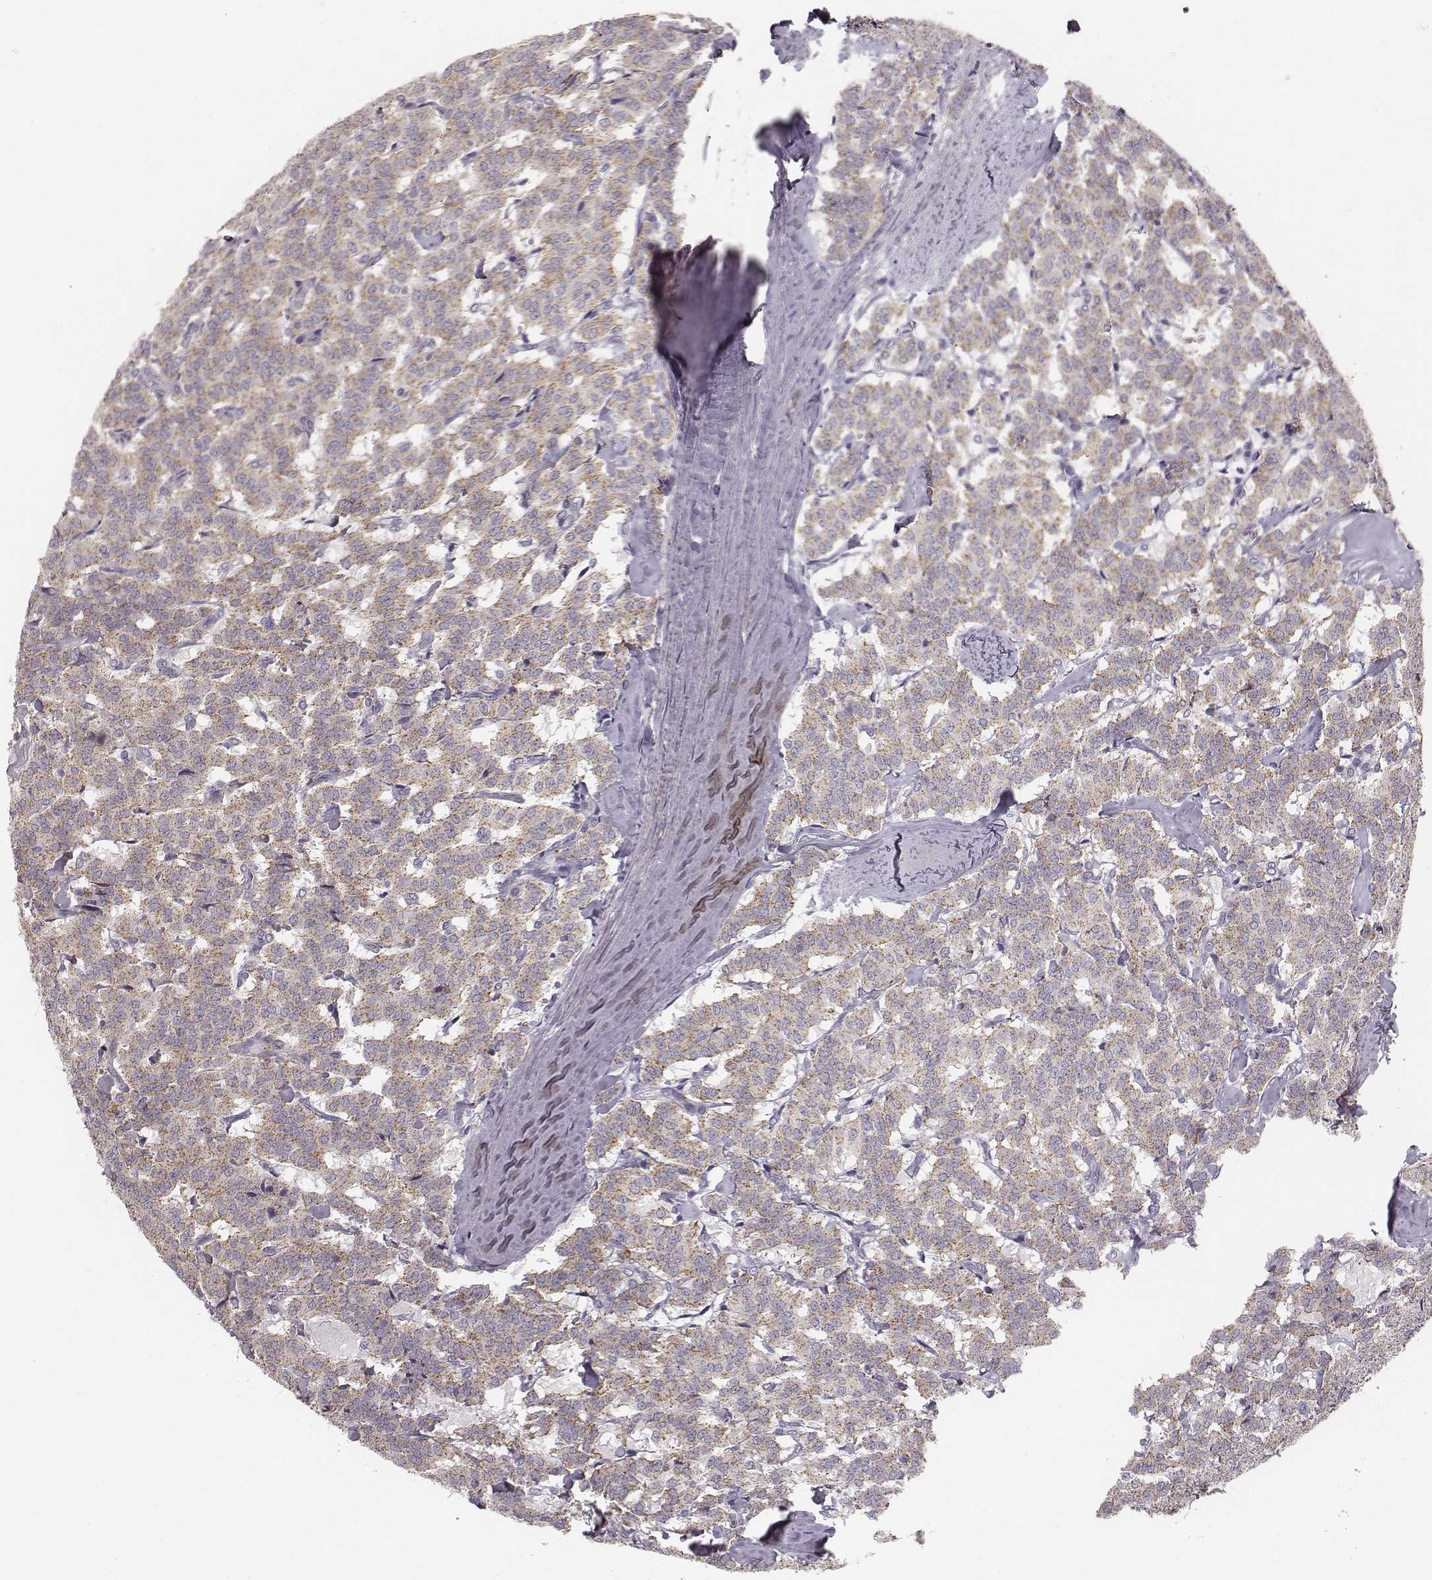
{"staining": {"intensity": "moderate", "quantity": ">75%", "location": "cytoplasmic/membranous"}, "tissue": "carcinoid", "cell_type": "Tumor cells", "image_type": "cancer", "snomed": [{"axis": "morphology", "description": "Carcinoid, malignant, NOS"}, {"axis": "topography", "description": "Lung"}], "caption": "Carcinoid tissue reveals moderate cytoplasmic/membranous staining in approximately >75% of tumor cells, visualized by immunohistochemistry.", "gene": "ABCD3", "patient": {"sex": "female", "age": 46}}